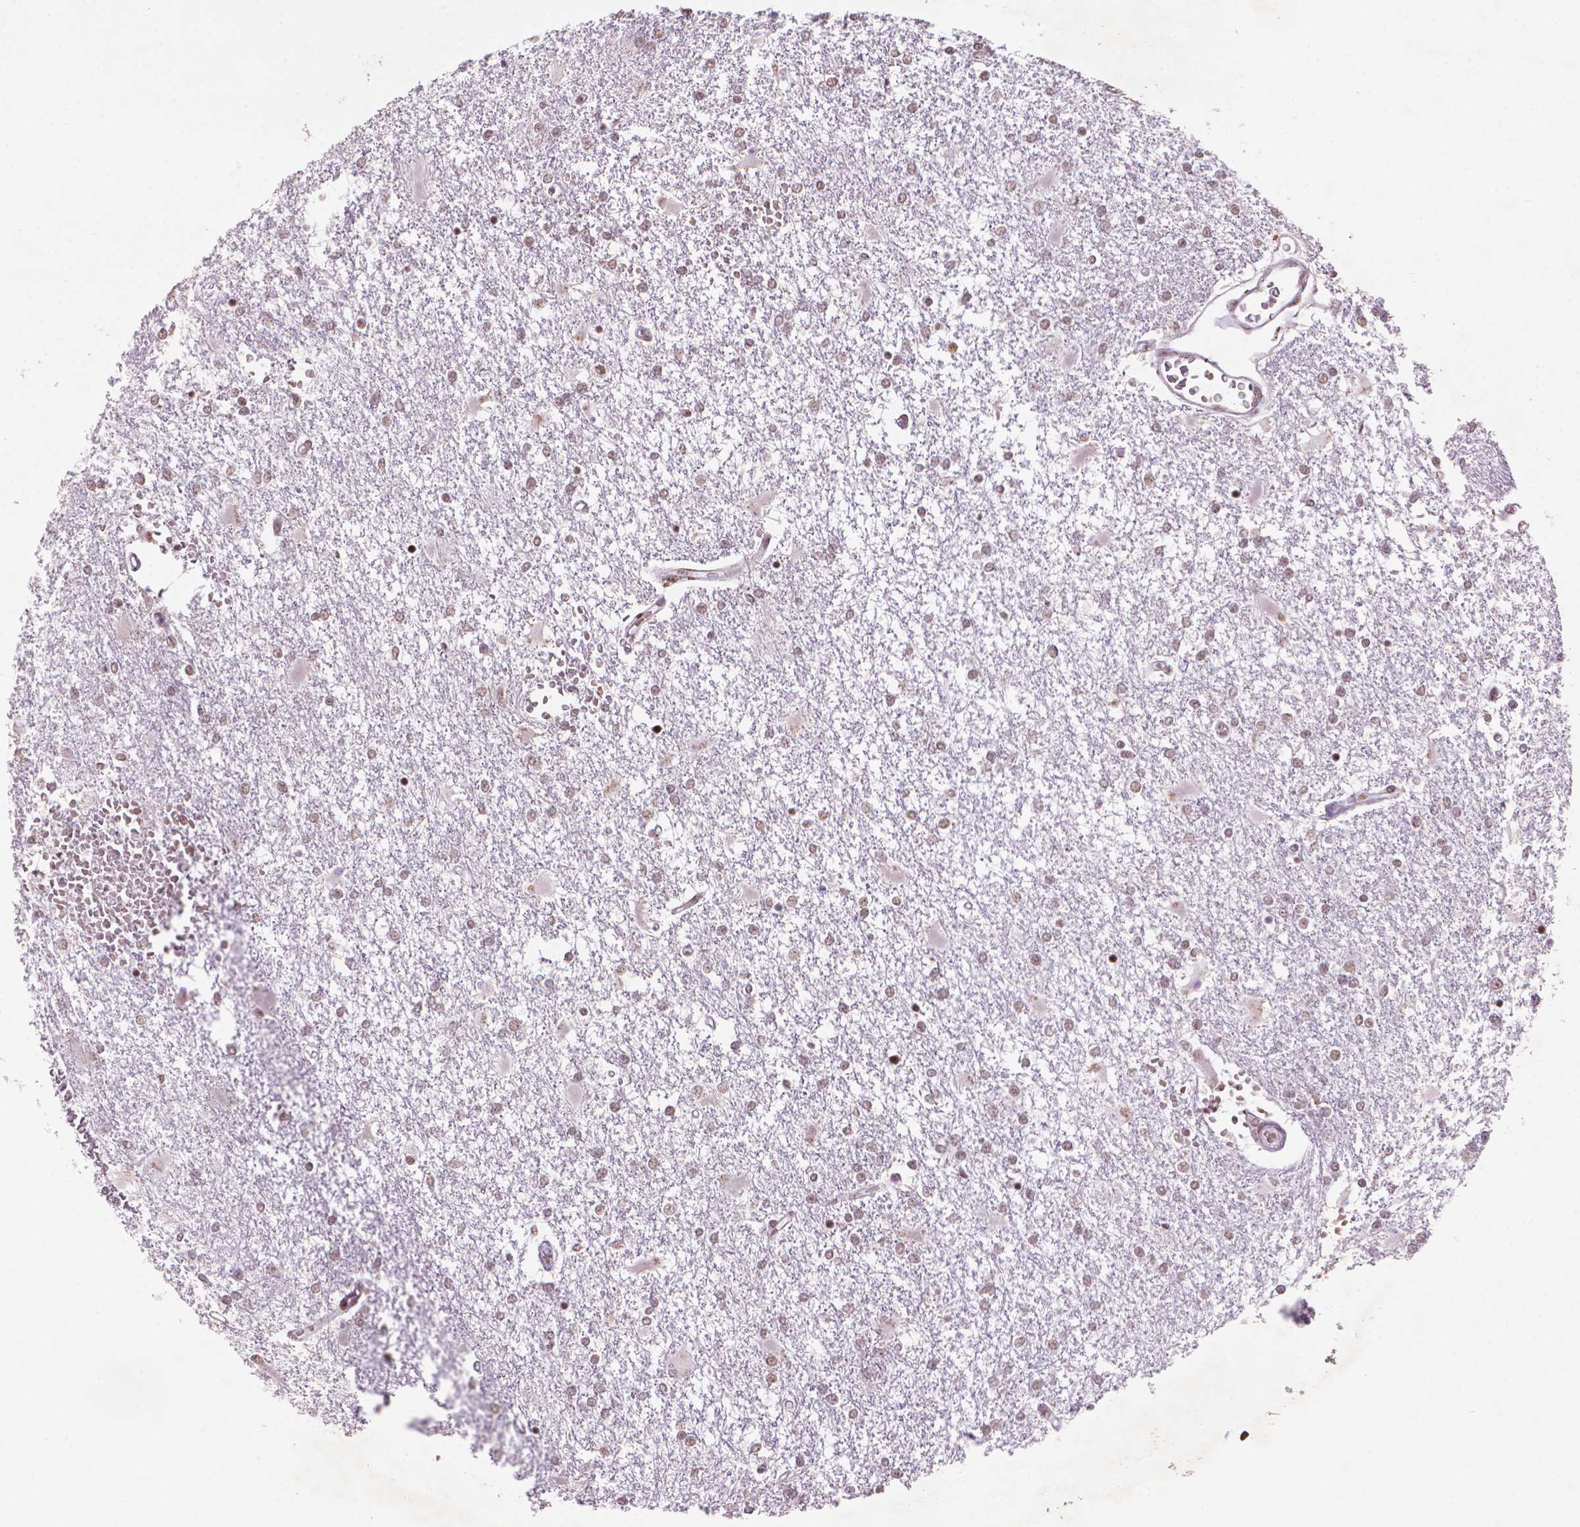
{"staining": {"intensity": "weak", "quantity": "25%-75%", "location": "nuclear"}, "tissue": "glioma", "cell_type": "Tumor cells", "image_type": "cancer", "snomed": [{"axis": "morphology", "description": "Glioma, malignant, High grade"}, {"axis": "topography", "description": "Cerebral cortex"}], "caption": "Protein analysis of glioma tissue reveals weak nuclear staining in approximately 25%-75% of tumor cells.", "gene": "HES7", "patient": {"sex": "male", "age": 79}}